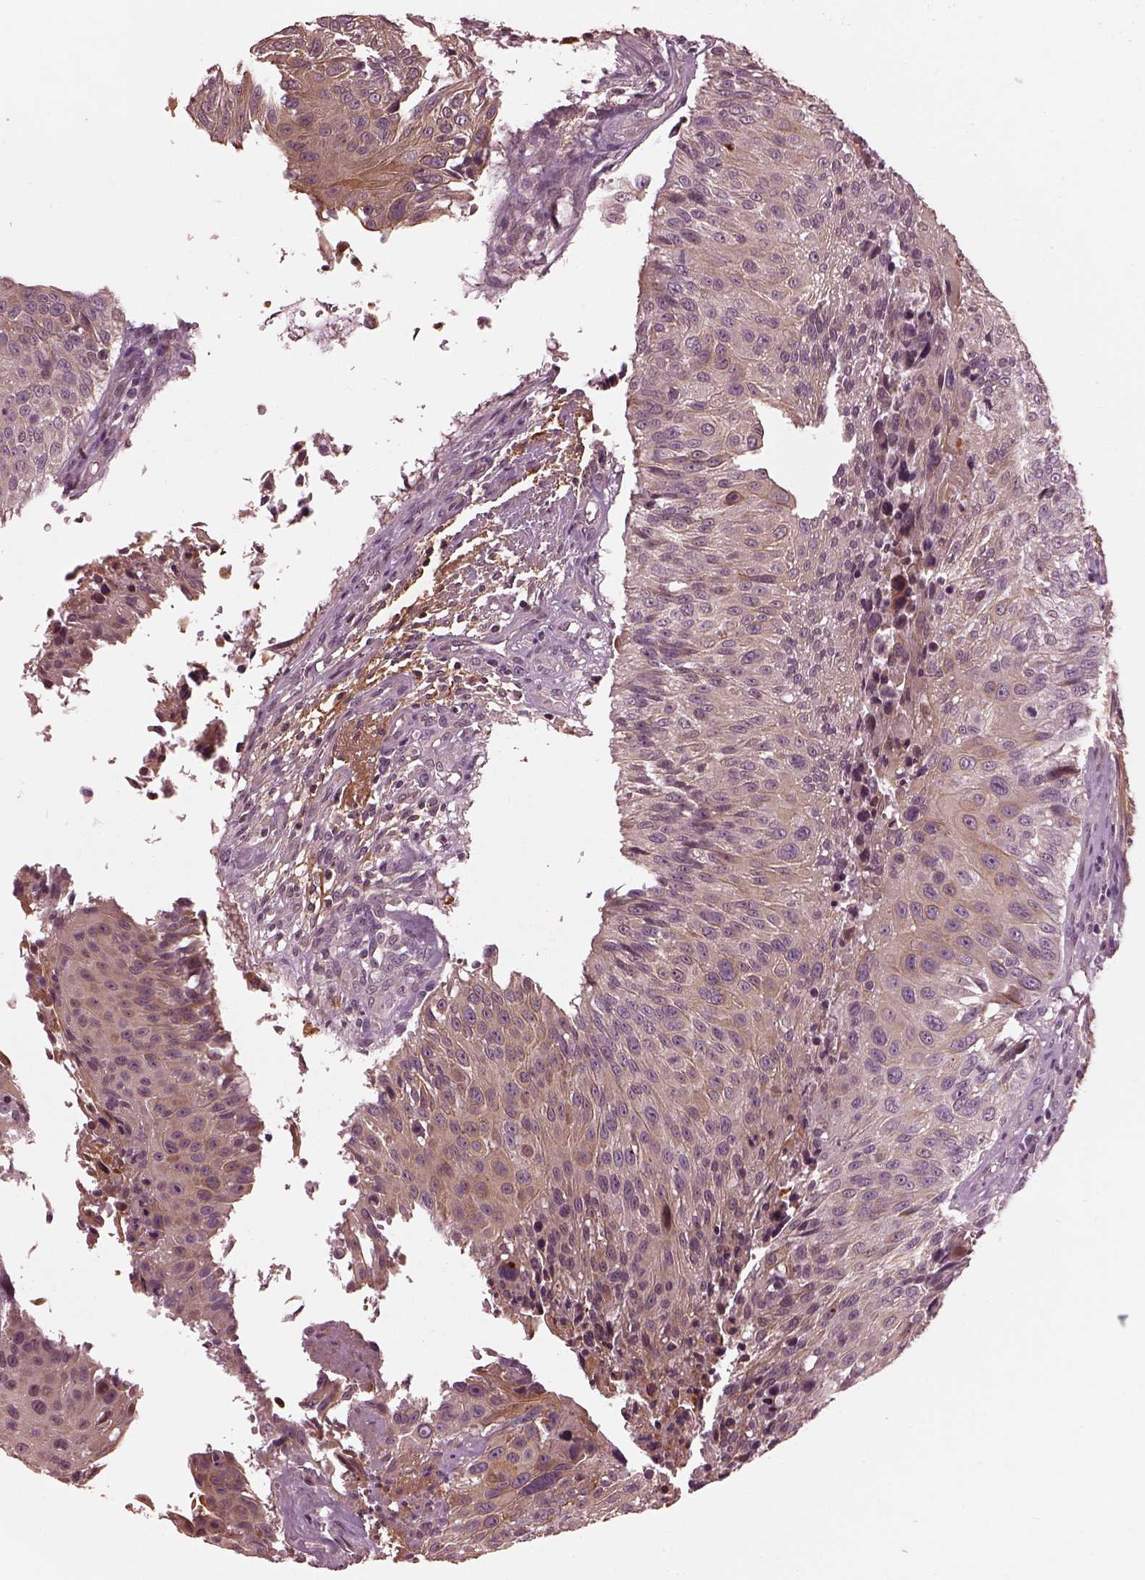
{"staining": {"intensity": "weak", "quantity": "<25%", "location": "cytoplasmic/membranous"}, "tissue": "urothelial cancer", "cell_type": "Tumor cells", "image_type": "cancer", "snomed": [{"axis": "morphology", "description": "Urothelial carcinoma, NOS"}, {"axis": "topography", "description": "Urinary bladder"}], "caption": "The micrograph shows no staining of tumor cells in transitional cell carcinoma. Brightfield microscopy of IHC stained with DAB (brown) and hematoxylin (blue), captured at high magnification.", "gene": "EFEMP1", "patient": {"sex": "male", "age": 55}}